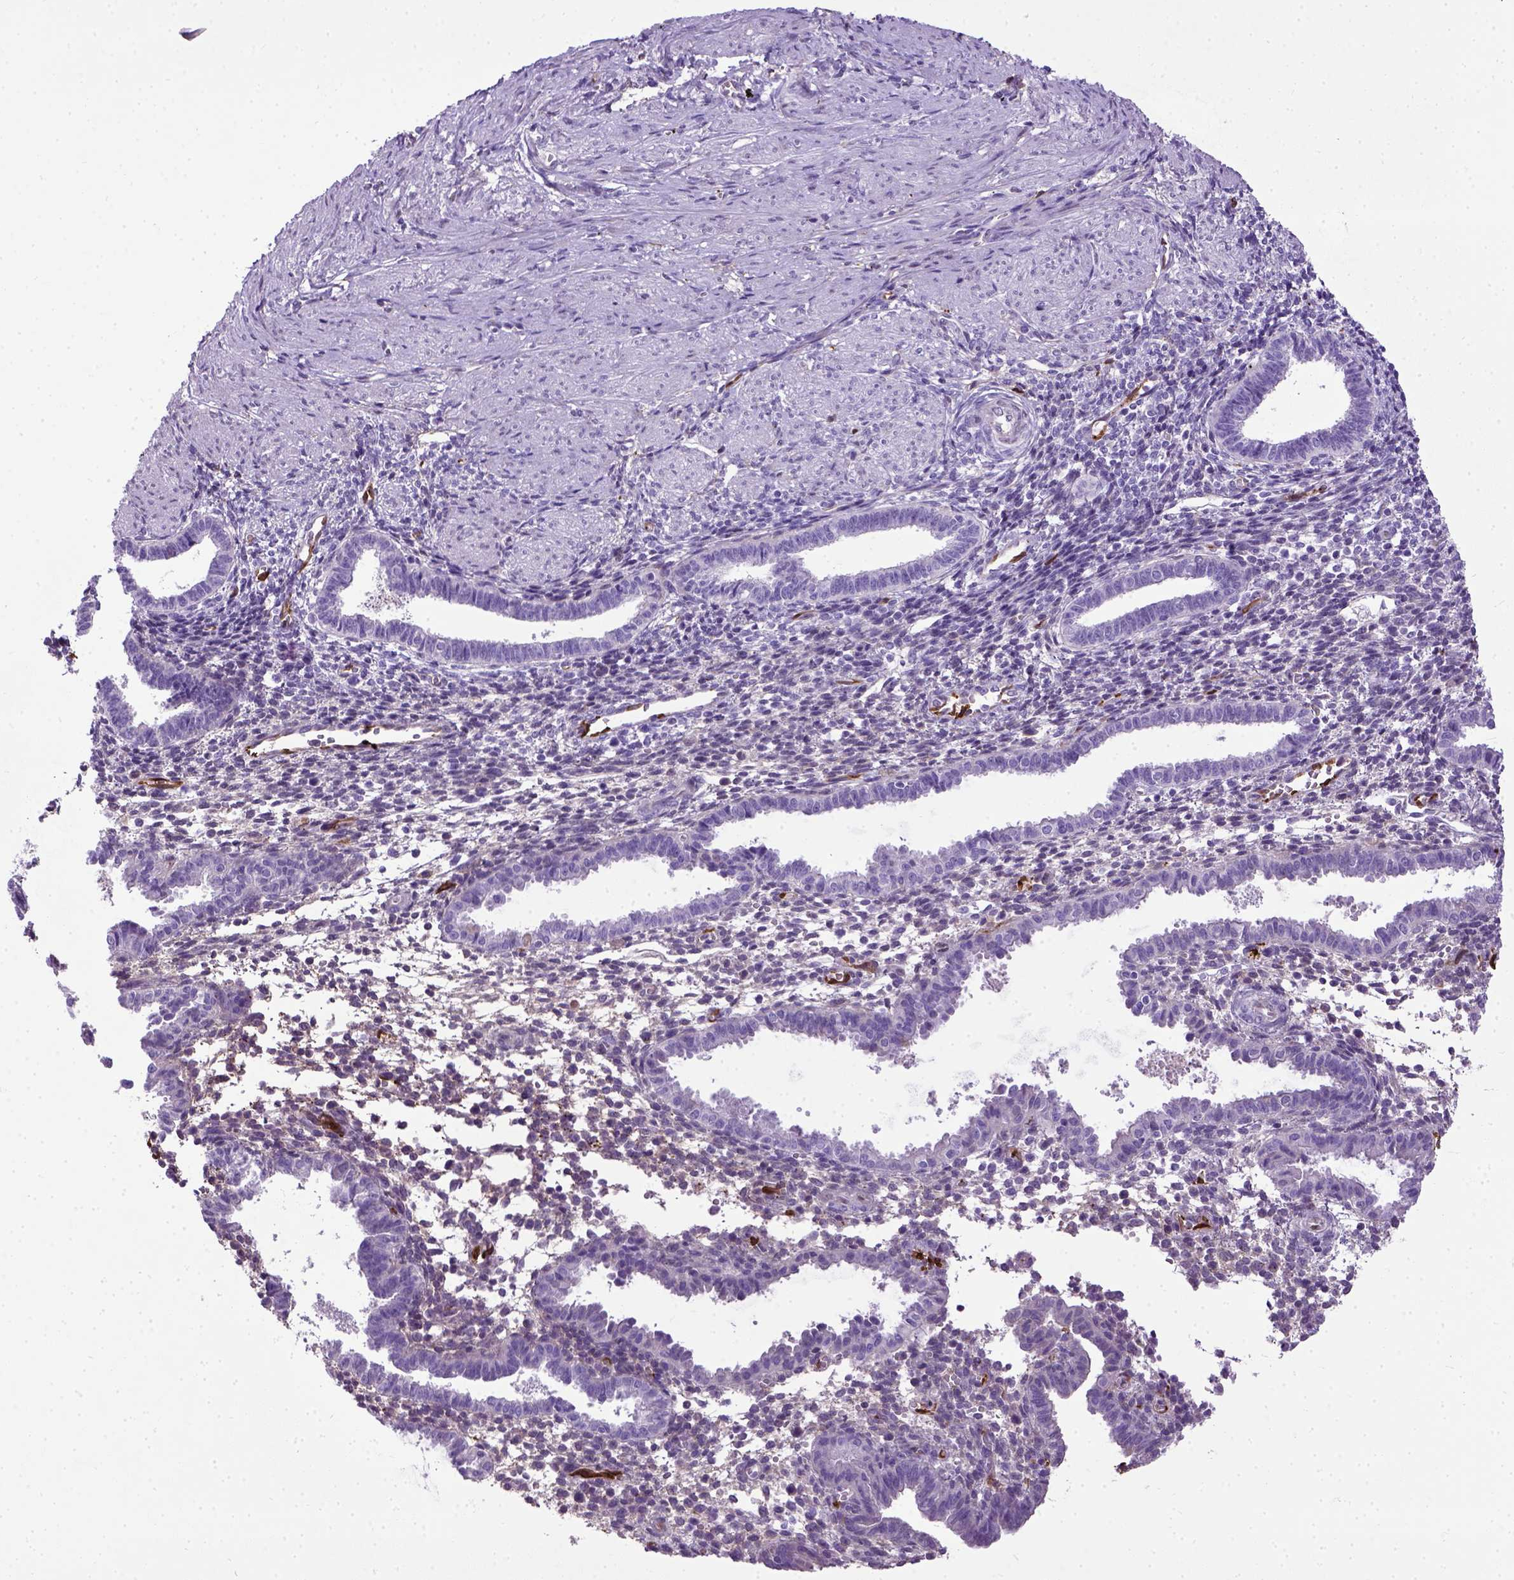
{"staining": {"intensity": "negative", "quantity": "none", "location": "none"}, "tissue": "endometrium", "cell_type": "Cells in endometrial stroma", "image_type": "normal", "snomed": [{"axis": "morphology", "description": "Normal tissue, NOS"}, {"axis": "topography", "description": "Endometrium"}], "caption": "DAB (3,3'-diaminobenzidine) immunohistochemical staining of benign endometrium displays no significant positivity in cells in endometrial stroma.", "gene": "ADAMTS8", "patient": {"sex": "female", "age": 37}}